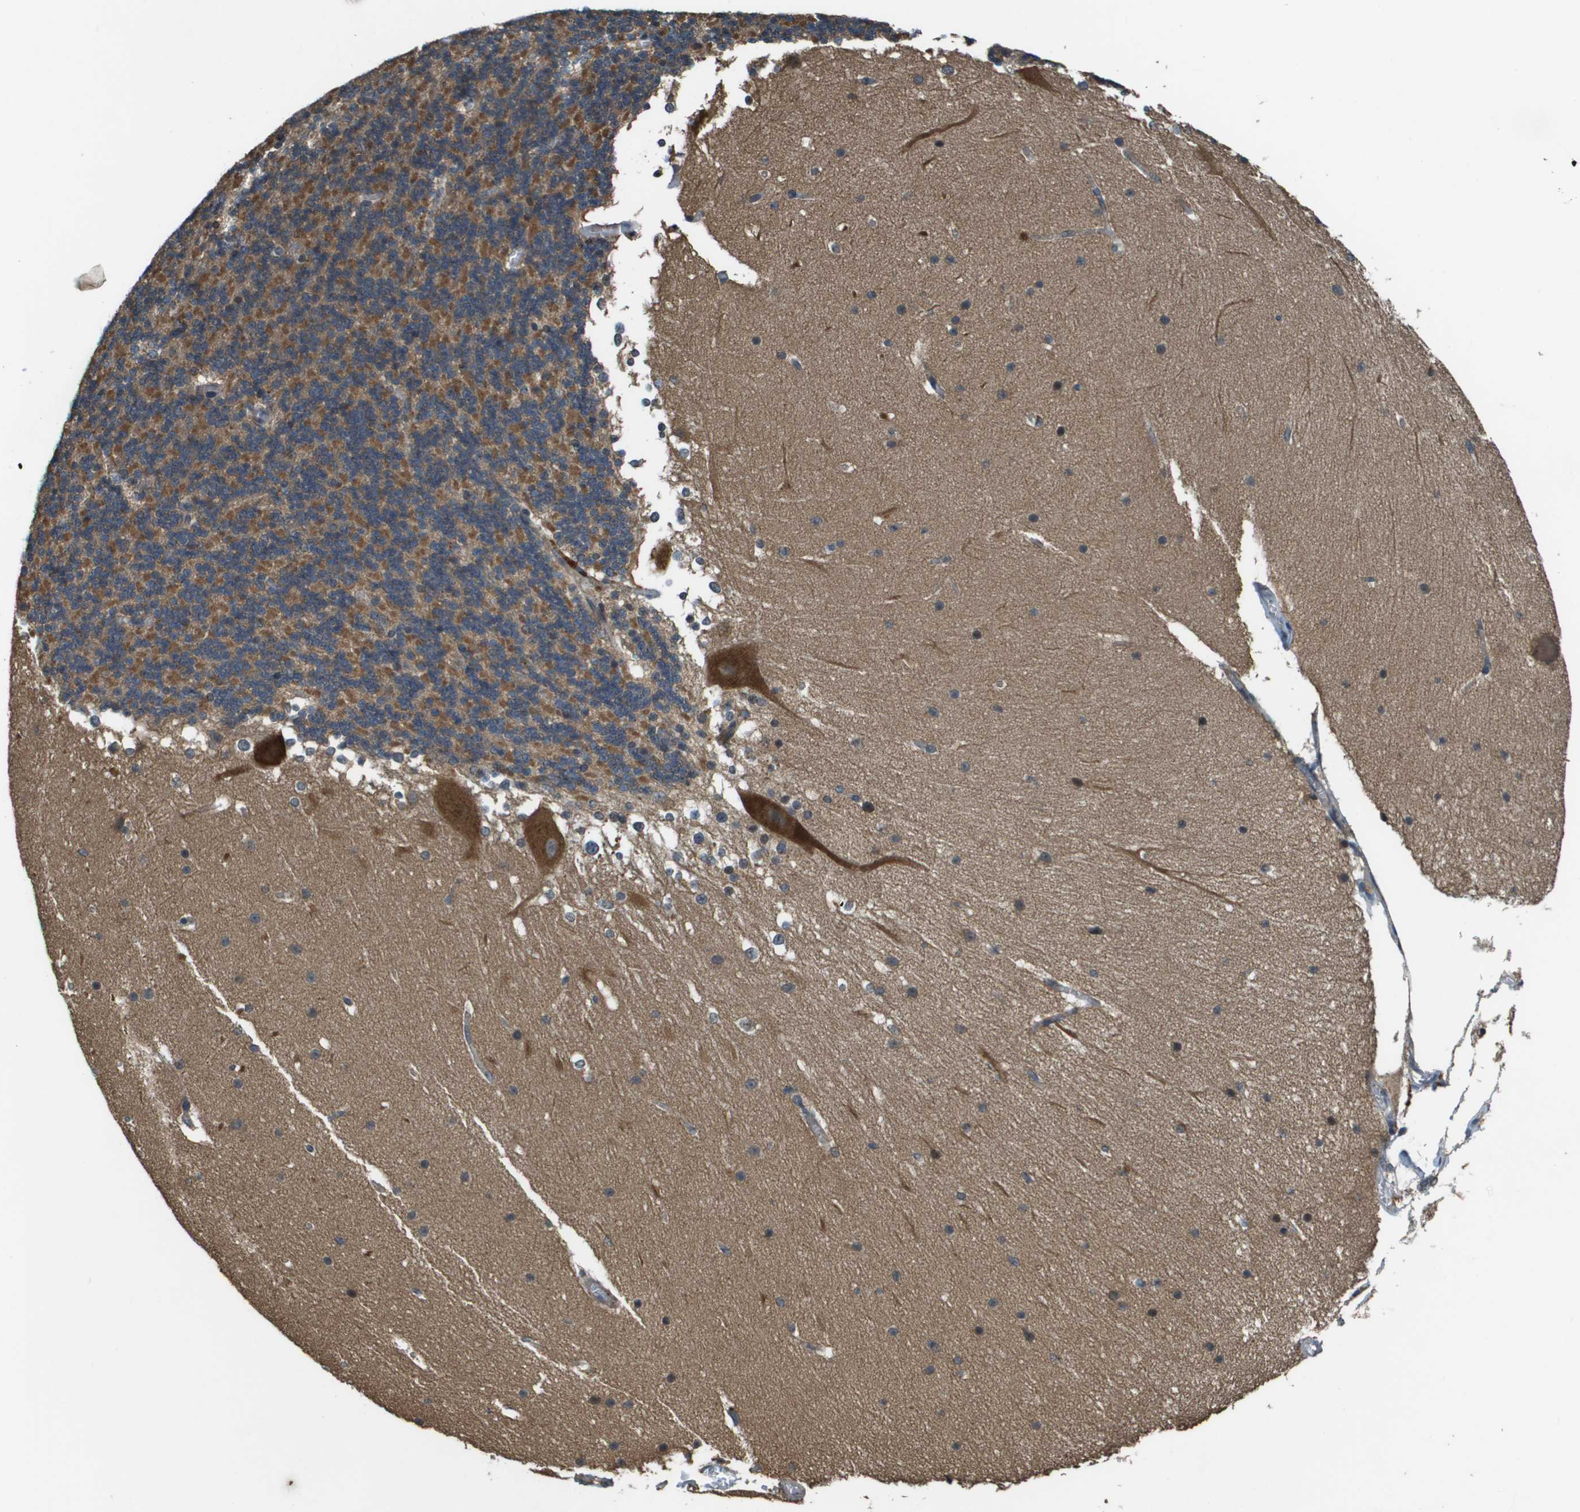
{"staining": {"intensity": "moderate", "quantity": "25%-75%", "location": "cytoplasmic/membranous"}, "tissue": "cerebellum", "cell_type": "Cells in granular layer", "image_type": "normal", "snomed": [{"axis": "morphology", "description": "Normal tissue, NOS"}, {"axis": "topography", "description": "Cerebellum"}], "caption": "IHC photomicrograph of benign human cerebellum stained for a protein (brown), which reveals medium levels of moderate cytoplasmic/membranous staining in approximately 25%-75% of cells in granular layer.", "gene": "CDKN2C", "patient": {"sex": "female", "age": 19}}